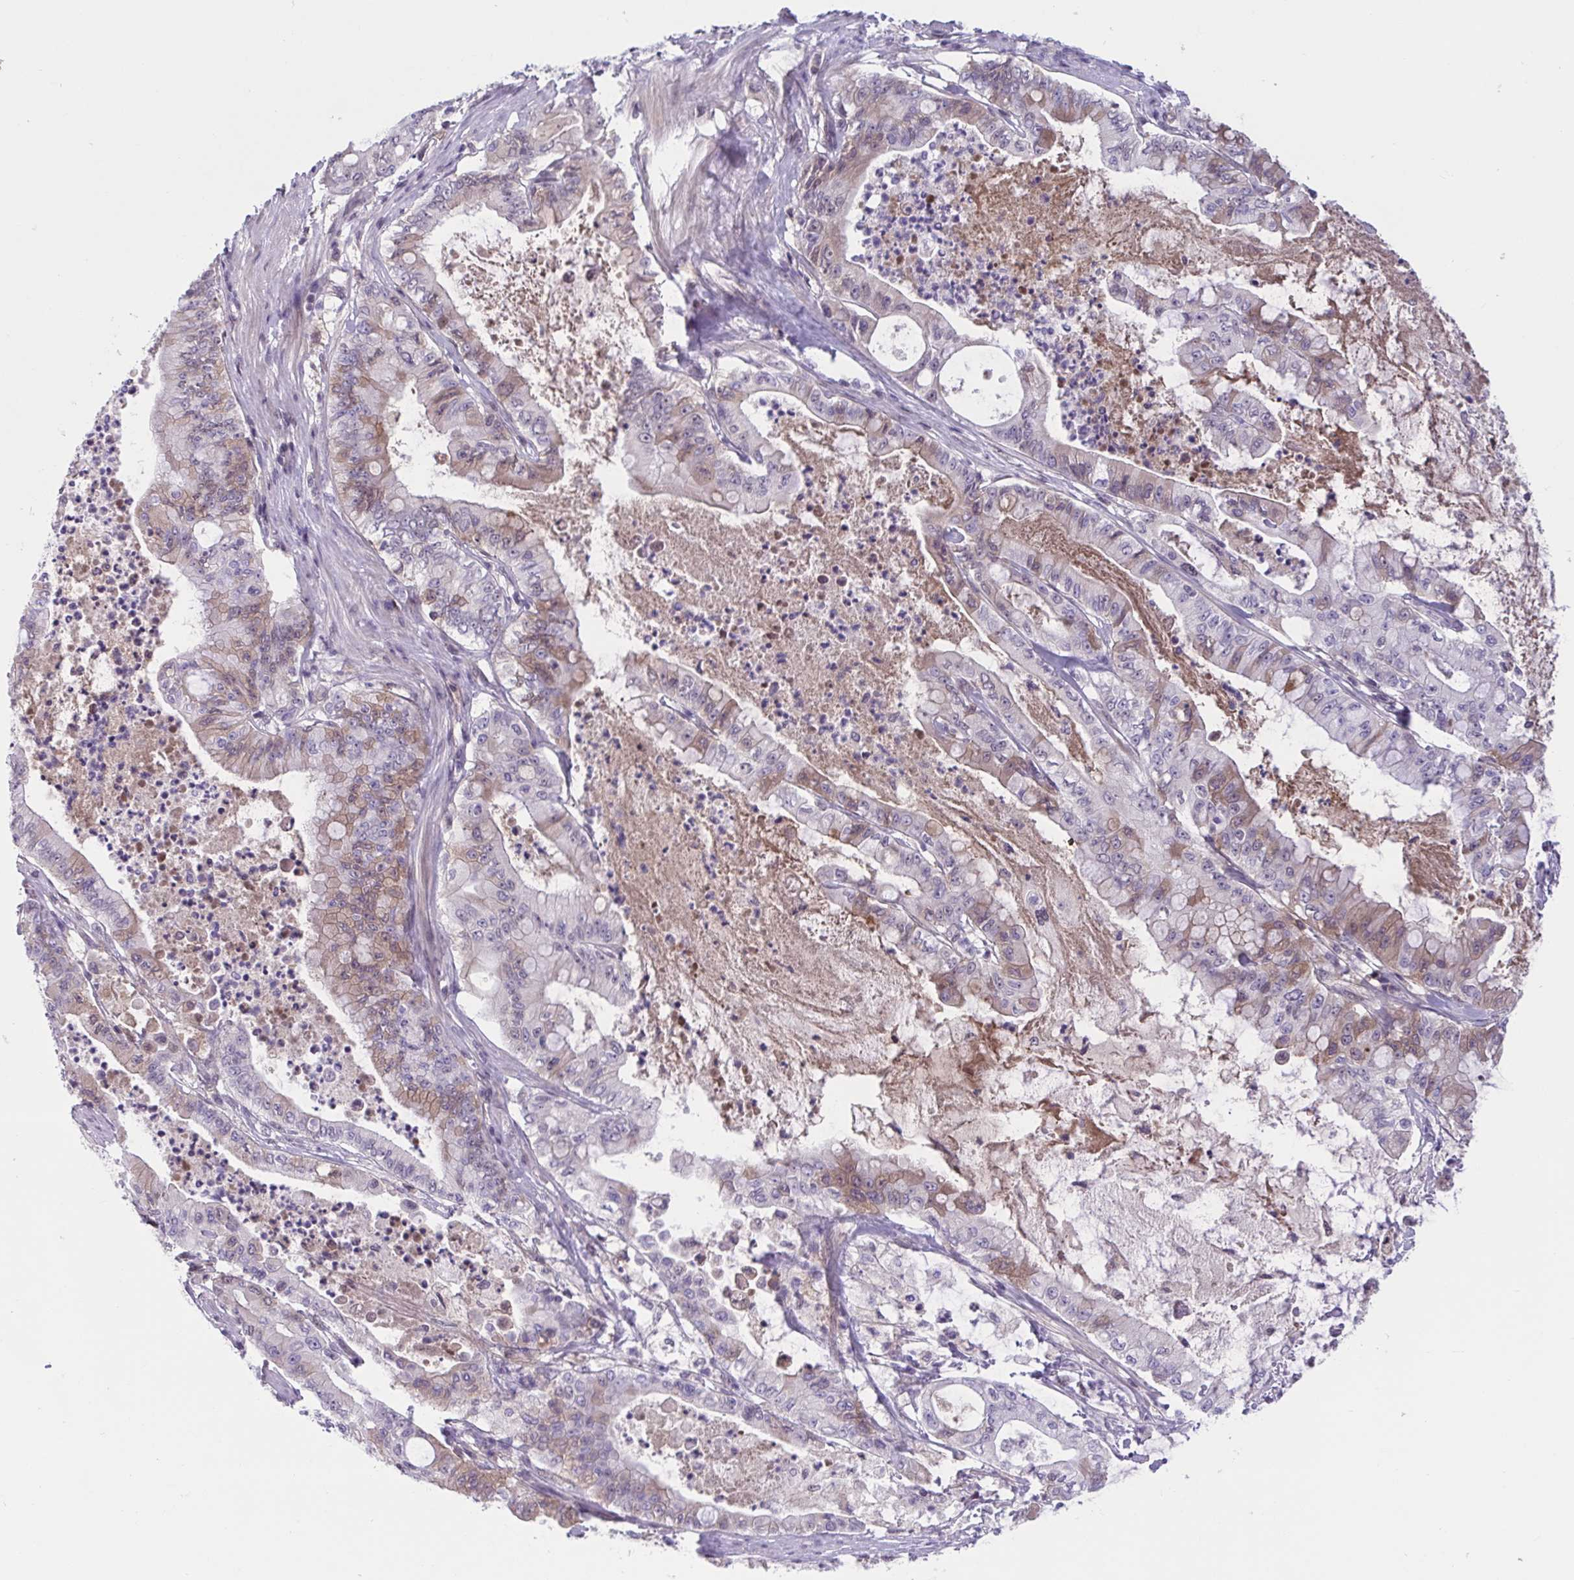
{"staining": {"intensity": "weak", "quantity": "<25%", "location": "cytoplasmic/membranous"}, "tissue": "pancreatic cancer", "cell_type": "Tumor cells", "image_type": "cancer", "snomed": [{"axis": "morphology", "description": "Adenocarcinoma, NOS"}, {"axis": "topography", "description": "Pancreas"}], "caption": "Immunohistochemistry (IHC) photomicrograph of neoplastic tissue: adenocarcinoma (pancreatic) stained with DAB shows no significant protein positivity in tumor cells.", "gene": "TTC7B", "patient": {"sex": "male", "age": 71}}